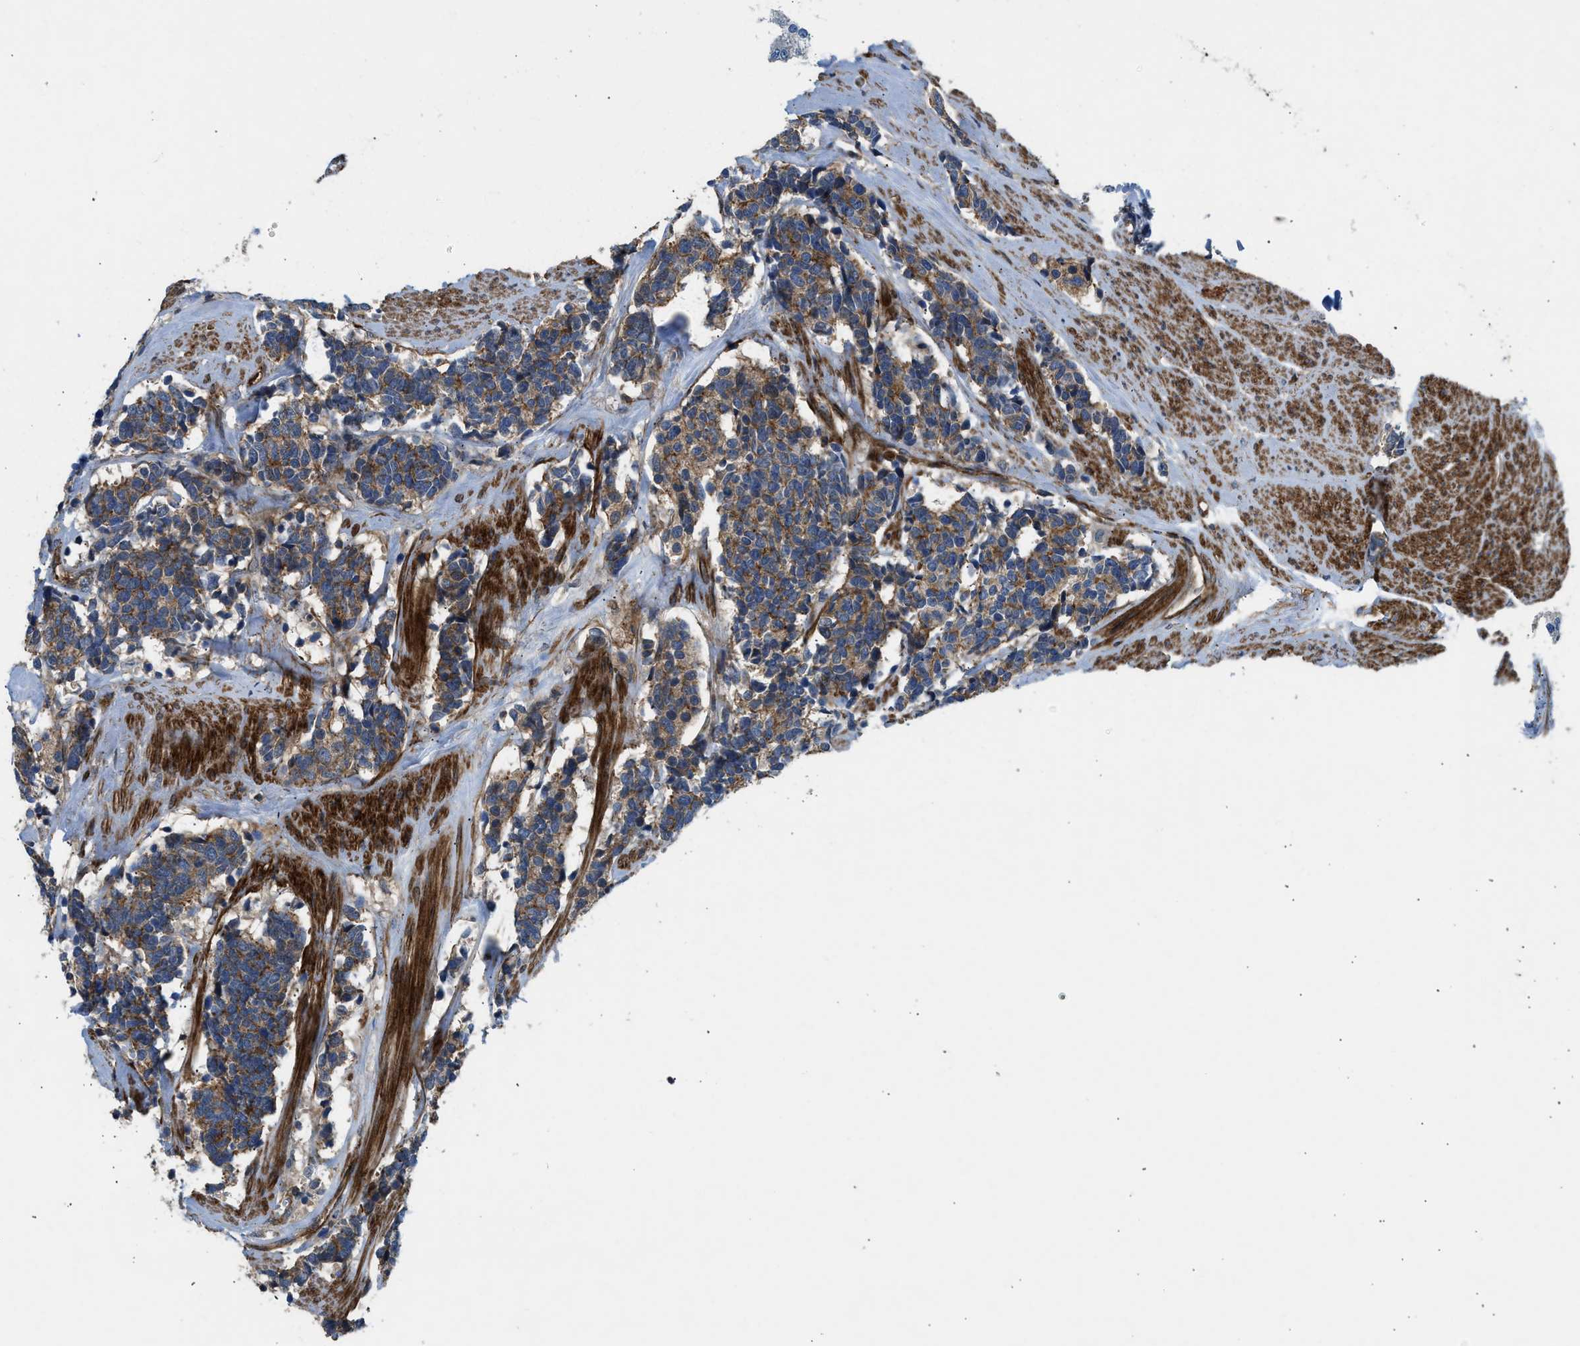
{"staining": {"intensity": "moderate", "quantity": ">75%", "location": "cytoplasmic/membranous"}, "tissue": "carcinoid", "cell_type": "Tumor cells", "image_type": "cancer", "snomed": [{"axis": "morphology", "description": "Carcinoma, NOS"}, {"axis": "morphology", "description": "Carcinoid, malignant, NOS"}, {"axis": "topography", "description": "Urinary bladder"}], "caption": "Immunohistochemical staining of human carcinoma reveals moderate cytoplasmic/membranous protein positivity in approximately >75% of tumor cells.", "gene": "NYNRIN", "patient": {"sex": "male", "age": 57}}